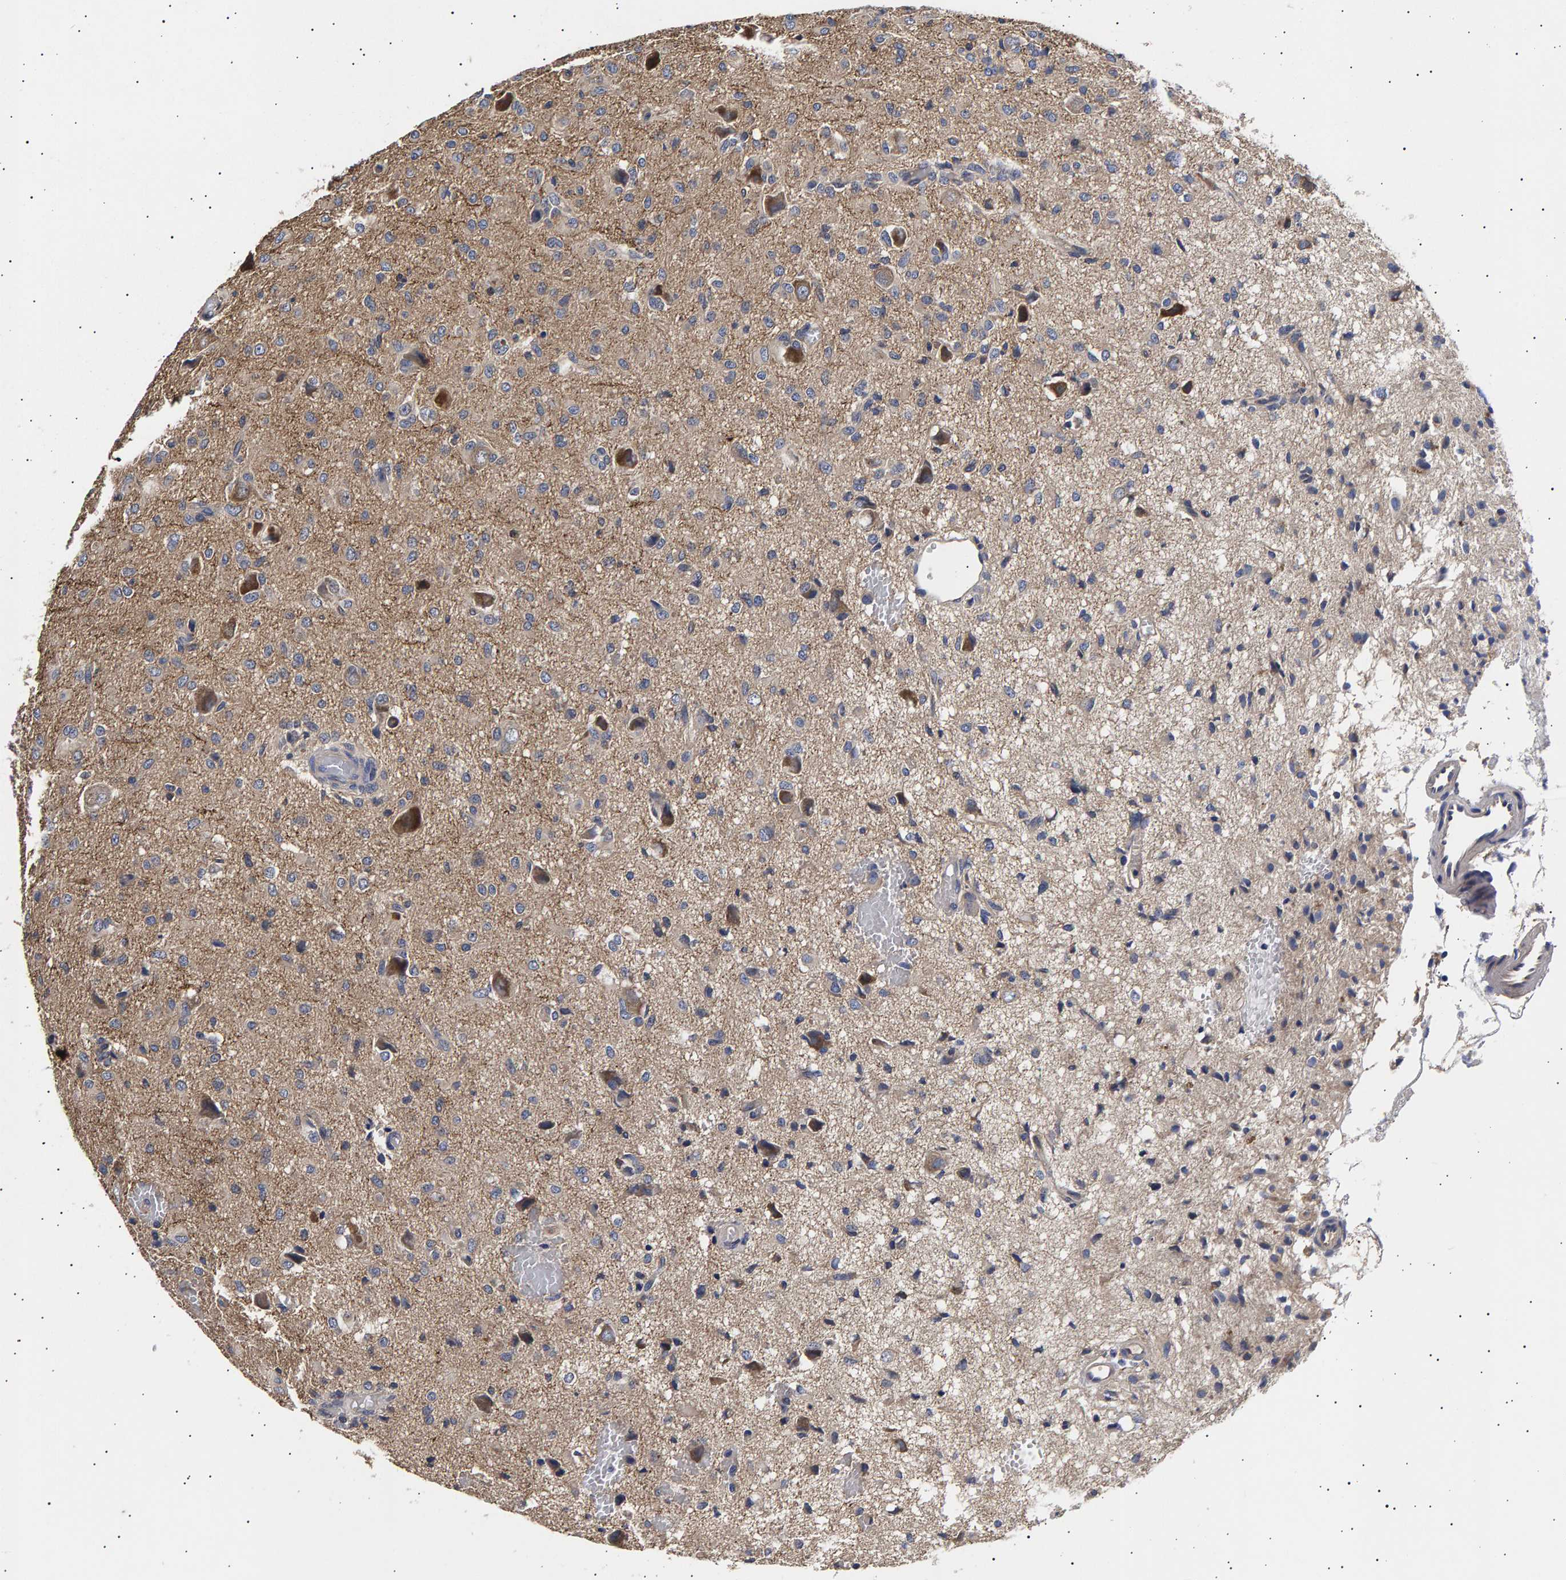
{"staining": {"intensity": "weak", "quantity": "<25%", "location": "cytoplasmic/membranous"}, "tissue": "glioma", "cell_type": "Tumor cells", "image_type": "cancer", "snomed": [{"axis": "morphology", "description": "Glioma, malignant, High grade"}, {"axis": "topography", "description": "Brain"}], "caption": "High magnification brightfield microscopy of glioma stained with DAB (3,3'-diaminobenzidine) (brown) and counterstained with hematoxylin (blue): tumor cells show no significant expression.", "gene": "ANKRD40", "patient": {"sex": "female", "age": 59}}